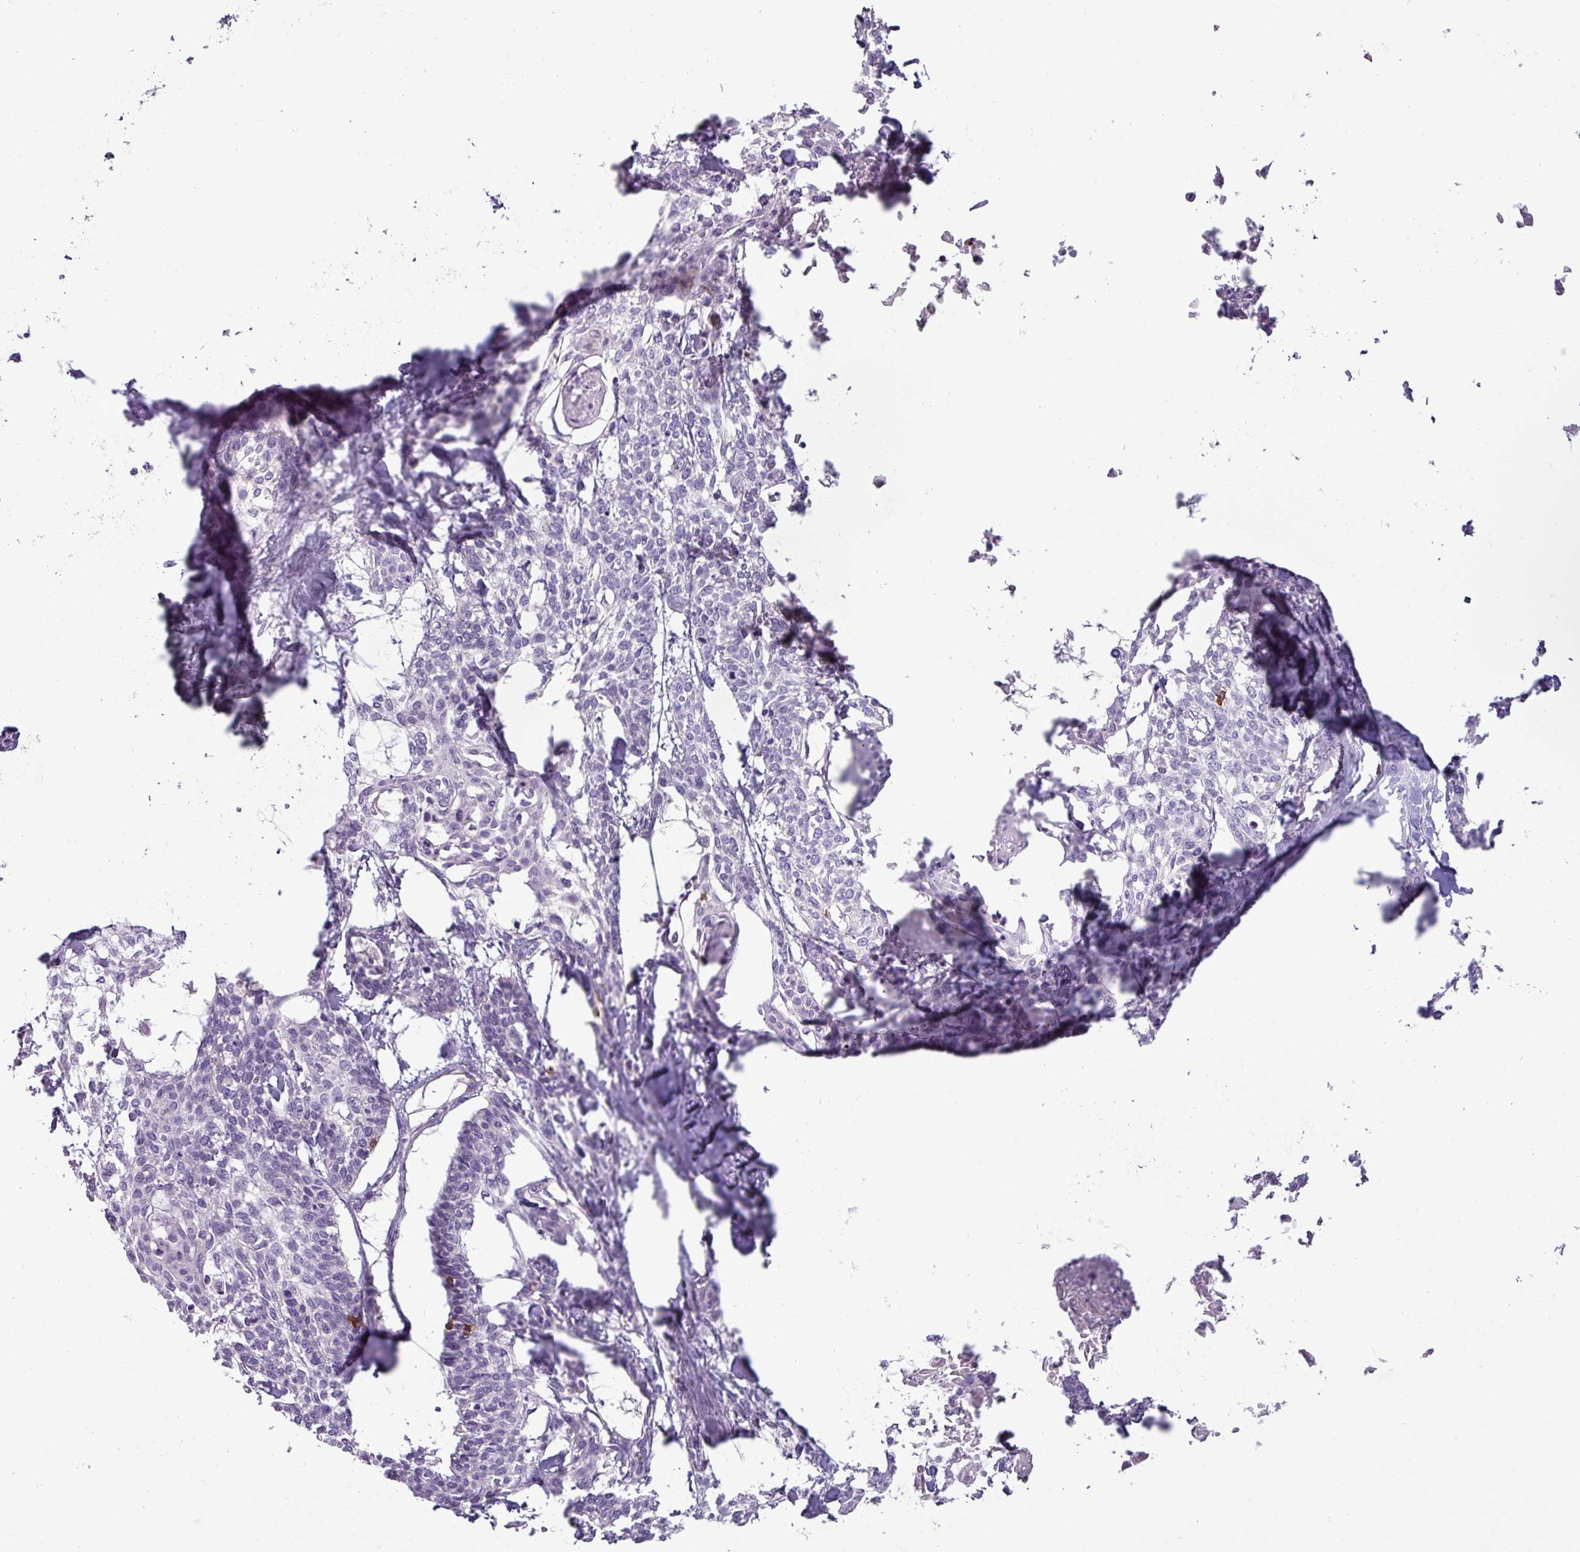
{"staining": {"intensity": "negative", "quantity": "none", "location": "none"}, "tissue": "cervical cancer", "cell_type": "Tumor cells", "image_type": "cancer", "snomed": [{"axis": "morphology", "description": "Squamous cell carcinoma, NOS"}, {"axis": "topography", "description": "Cervix"}], "caption": "Human cervical cancer stained for a protein using immunohistochemistry shows no staining in tumor cells.", "gene": "CD8A", "patient": {"sex": "female", "age": 57}}